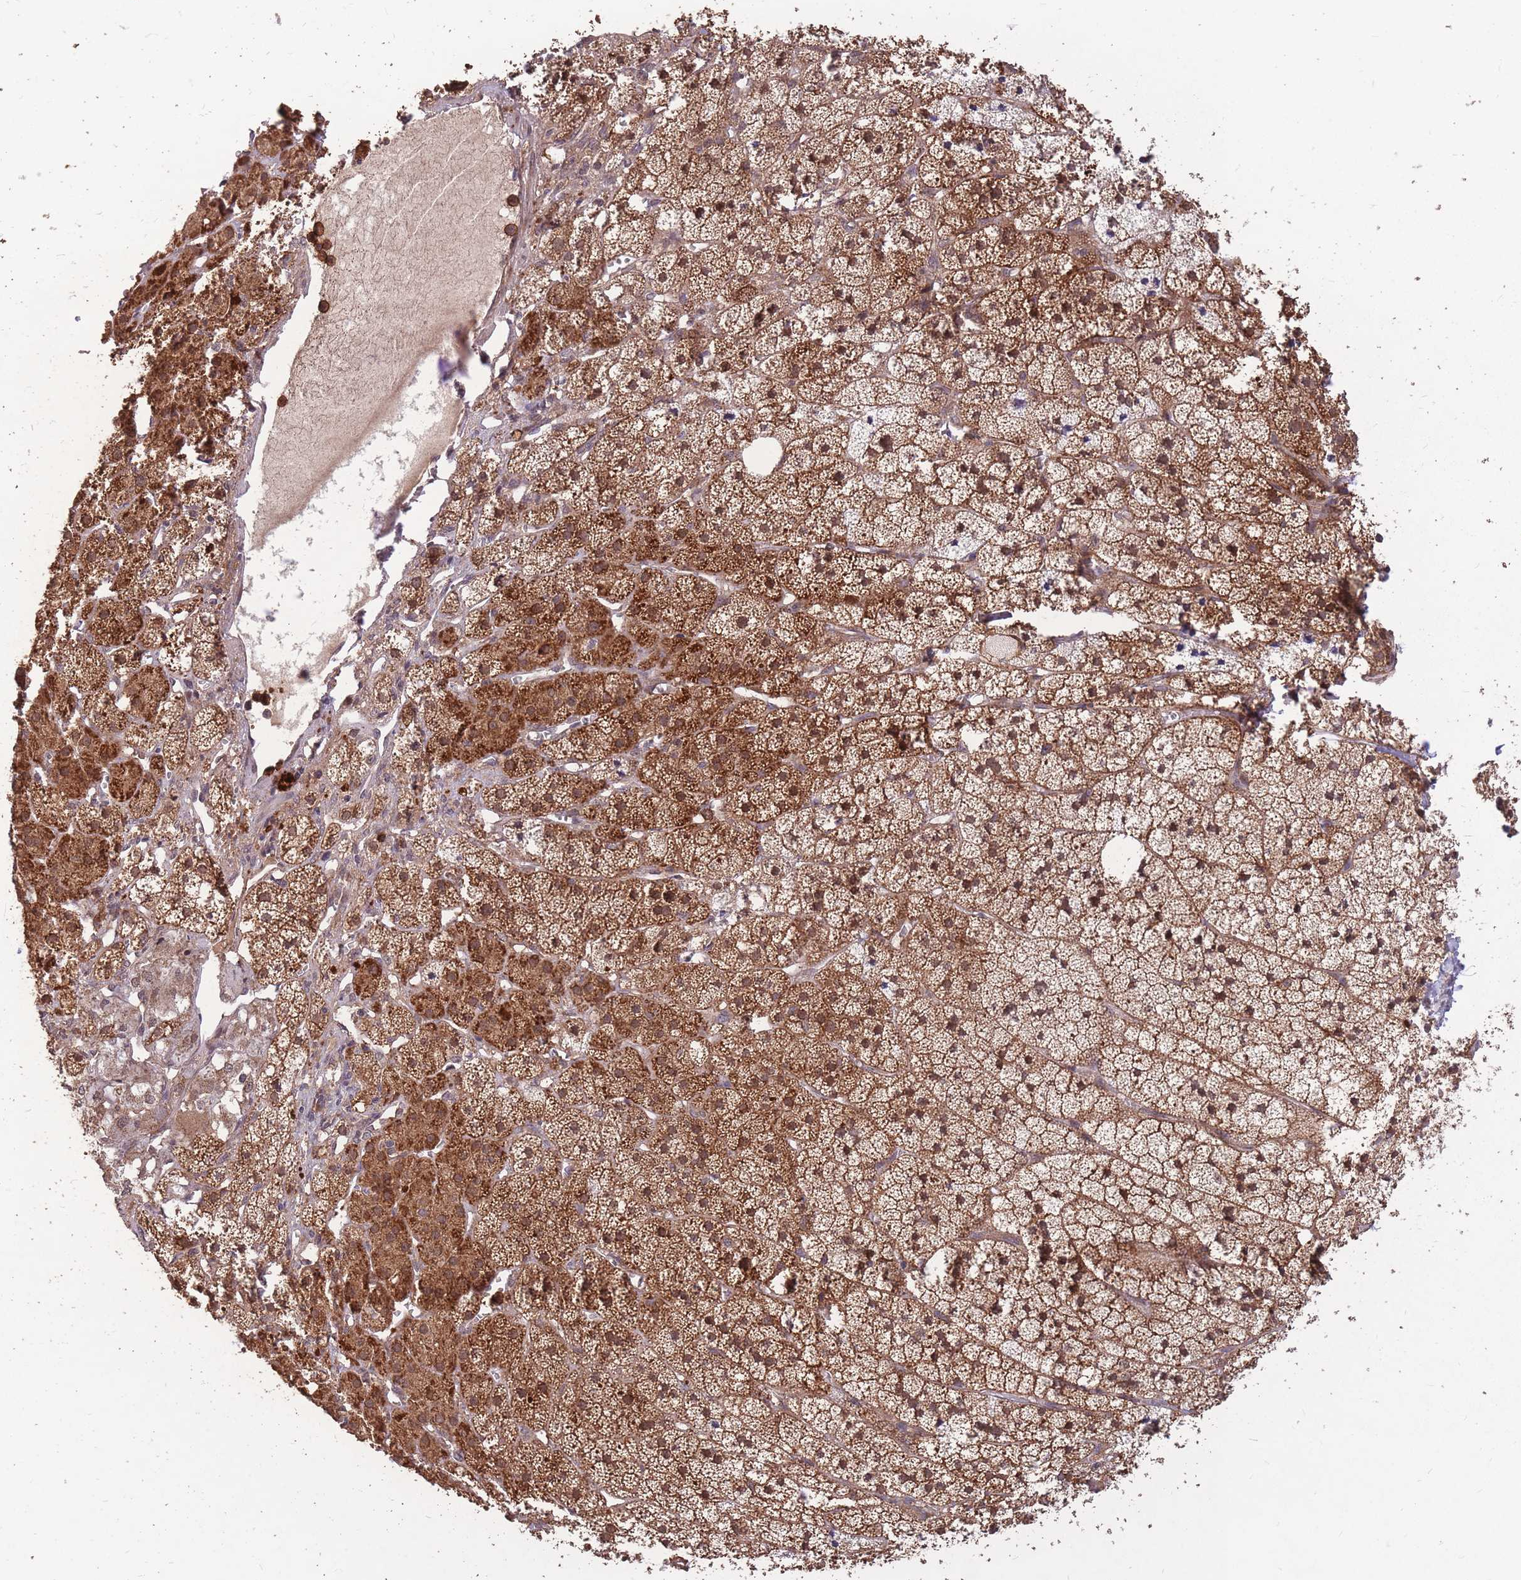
{"staining": {"intensity": "strong", "quantity": ">75%", "location": "cytoplasmic/membranous"}, "tissue": "adrenal gland", "cell_type": "Glandular cells", "image_type": "normal", "snomed": [{"axis": "morphology", "description": "Normal tissue, NOS"}, {"axis": "topography", "description": "Adrenal gland"}], "caption": "Unremarkable adrenal gland exhibits strong cytoplasmic/membranous positivity in about >75% of glandular cells.", "gene": "IGF2BP2", "patient": {"sex": "female", "age": 52}}